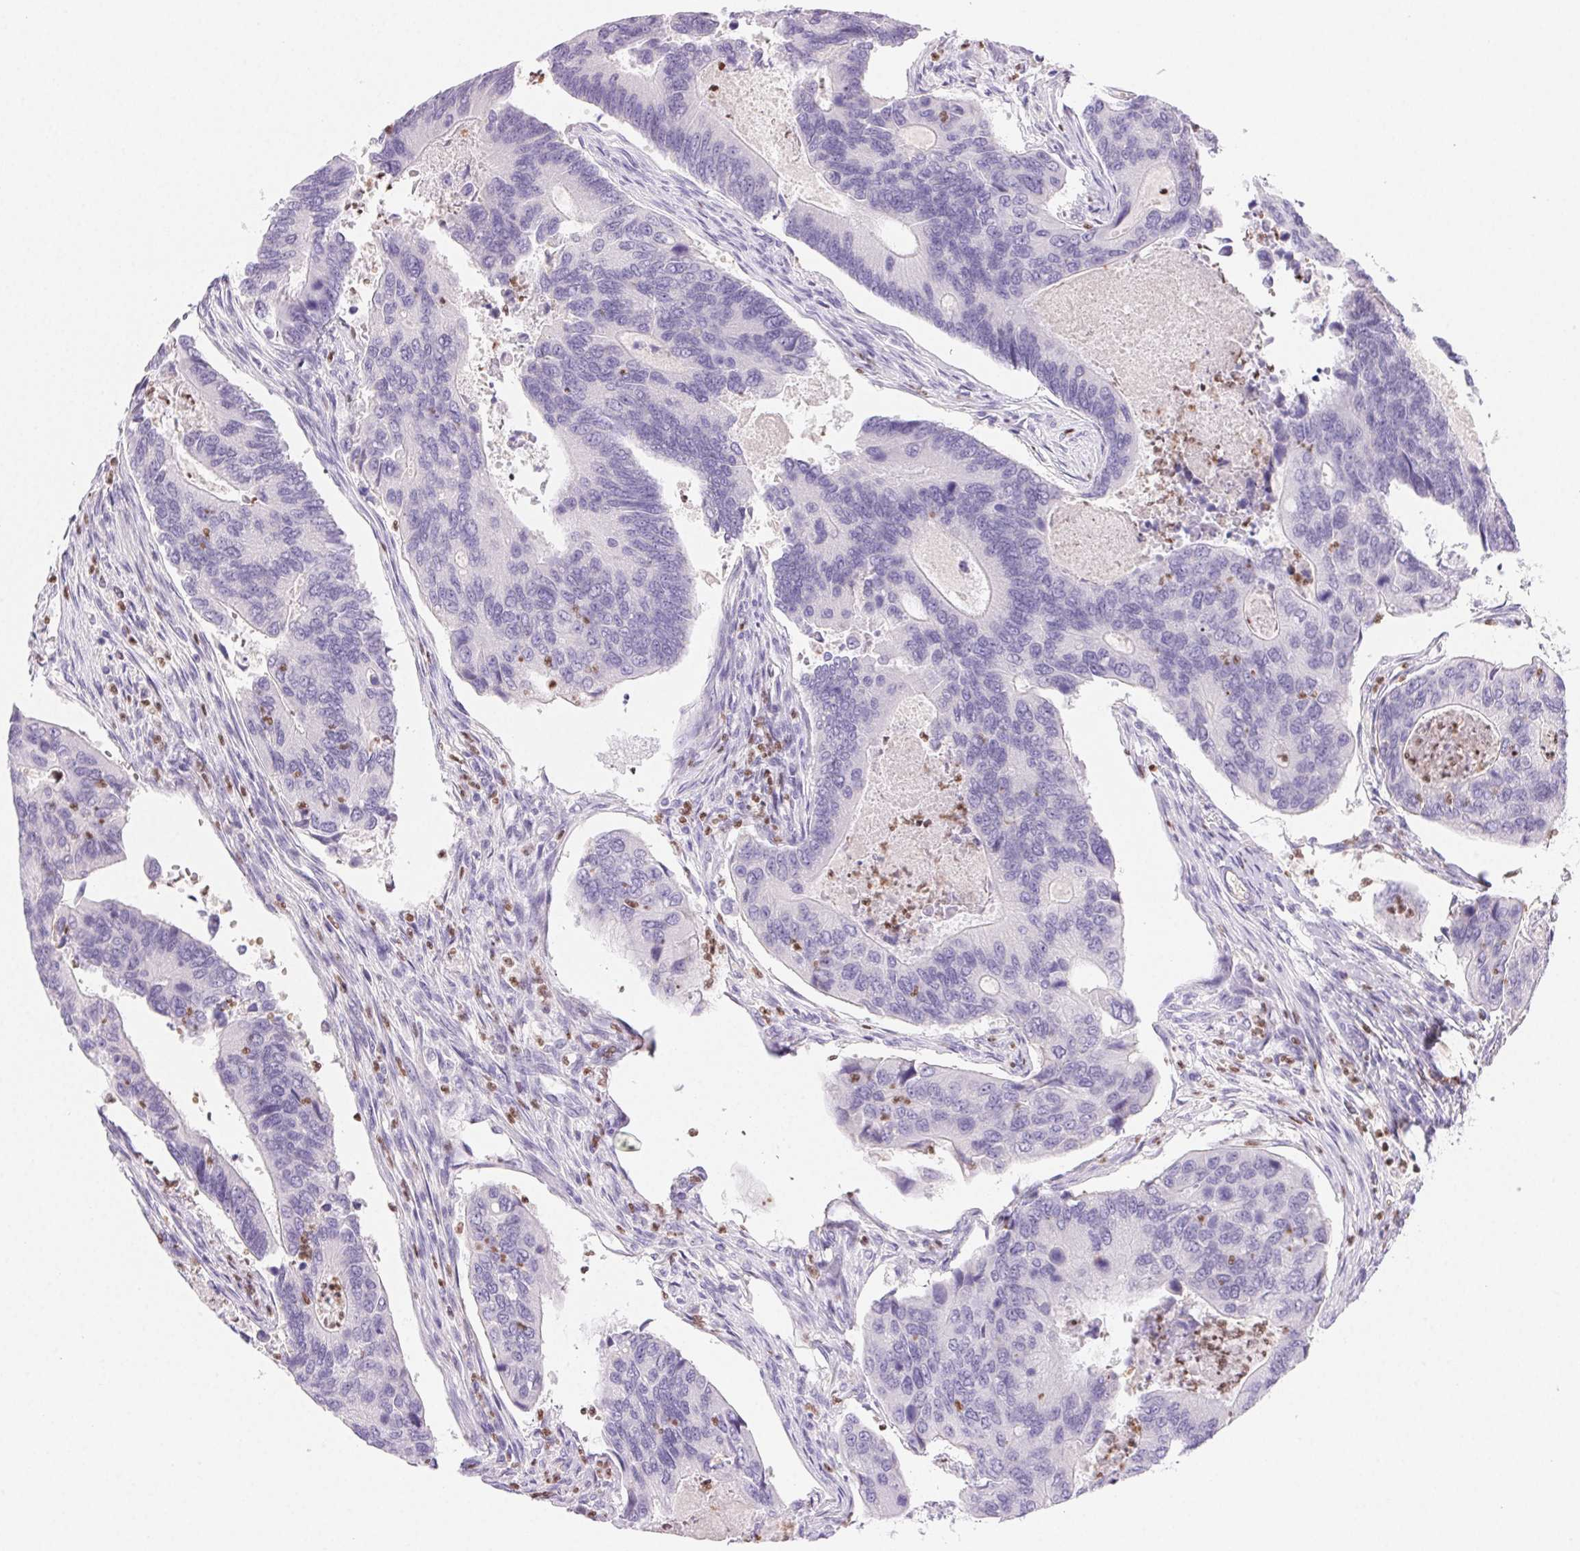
{"staining": {"intensity": "negative", "quantity": "none", "location": "none"}, "tissue": "colorectal cancer", "cell_type": "Tumor cells", "image_type": "cancer", "snomed": [{"axis": "morphology", "description": "Adenocarcinoma, NOS"}, {"axis": "topography", "description": "Colon"}], "caption": "Adenocarcinoma (colorectal) was stained to show a protein in brown. There is no significant staining in tumor cells. (Stains: DAB IHC with hematoxylin counter stain, Microscopy: brightfield microscopy at high magnification).", "gene": "PADI4", "patient": {"sex": "female", "age": 67}}